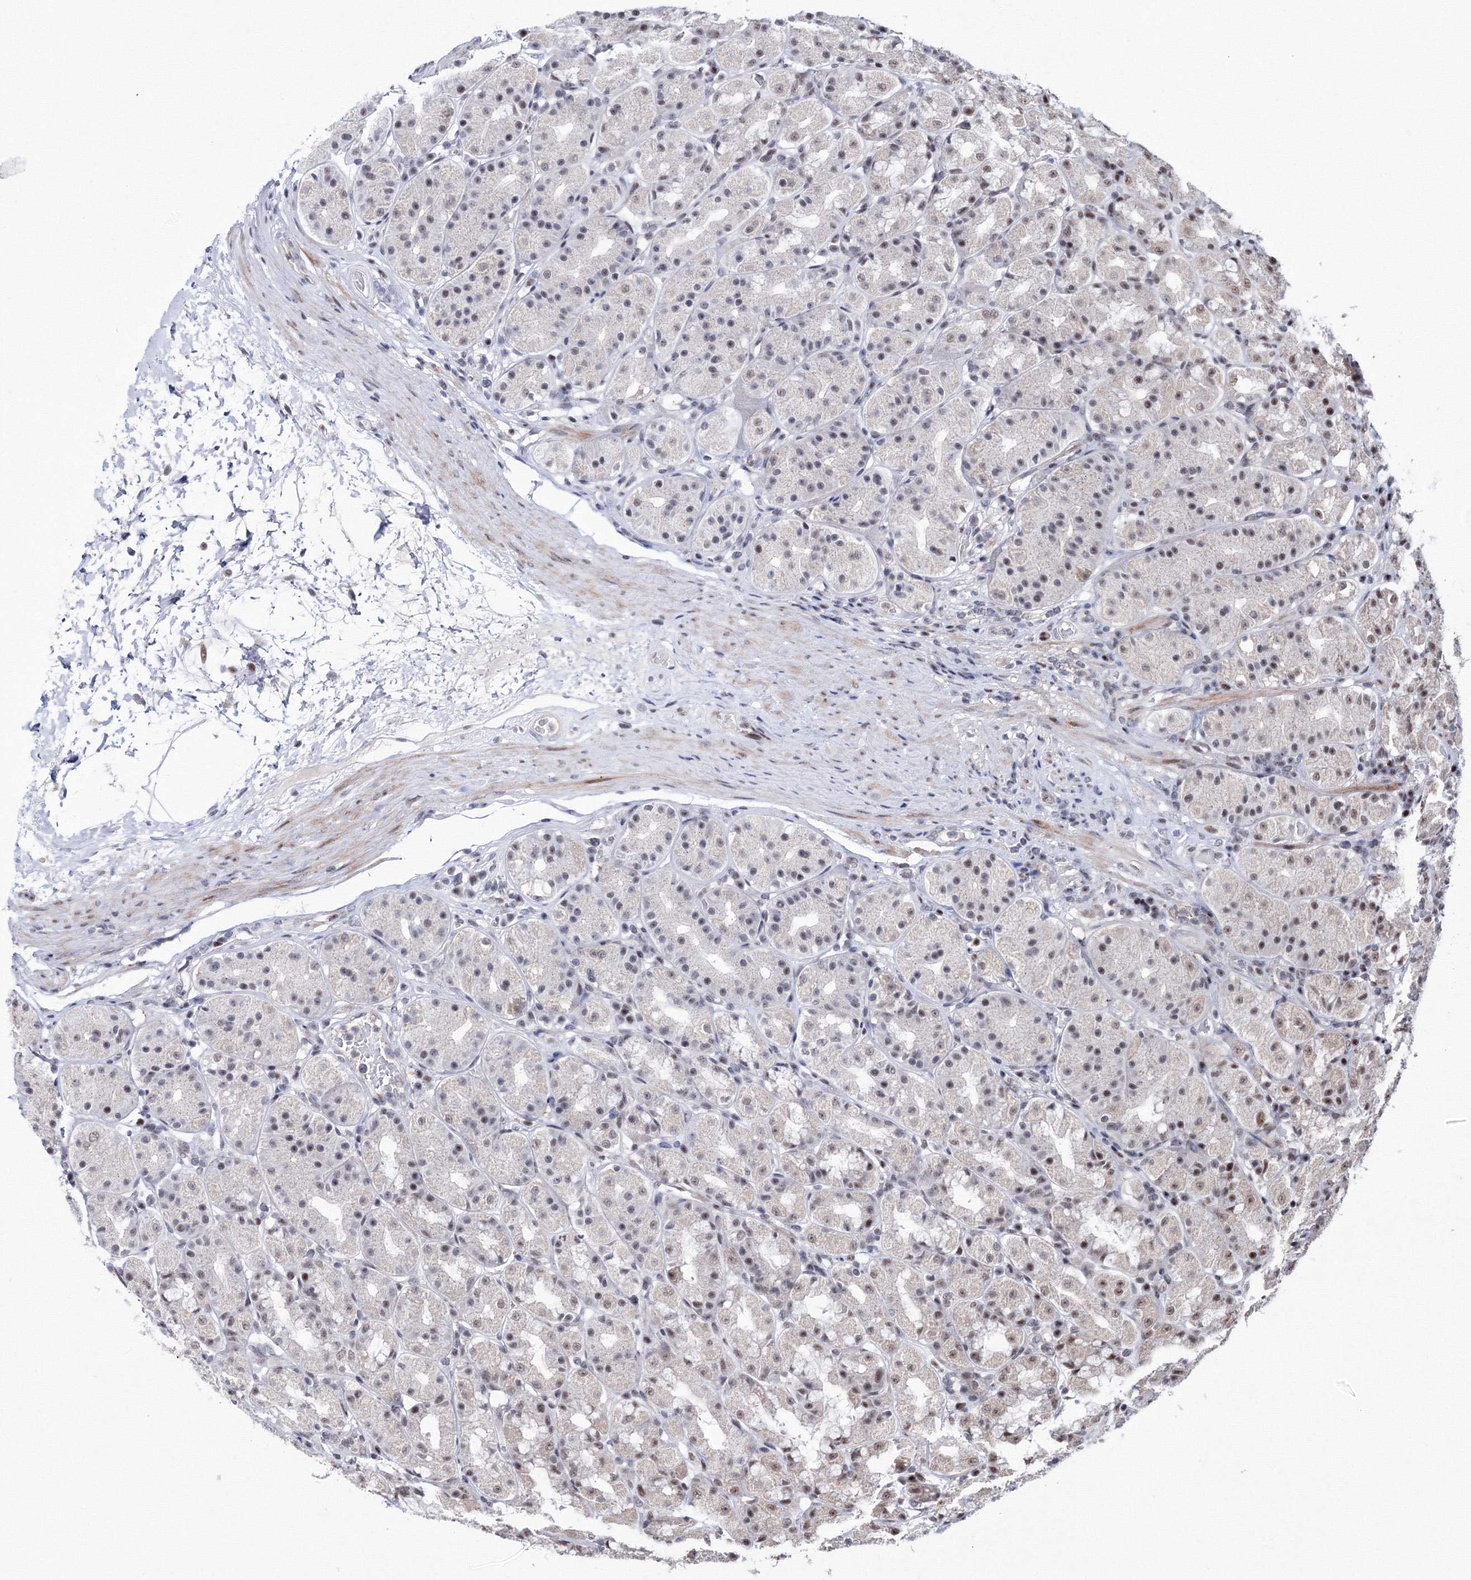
{"staining": {"intensity": "moderate", "quantity": "<25%", "location": "nuclear"}, "tissue": "stomach", "cell_type": "Glandular cells", "image_type": "normal", "snomed": [{"axis": "morphology", "description": "Normal tissue, NOS"}, {"axis": "topography", "description": "Stomach, lower"}], "caption": "Immunohistochemistry of benign stomach shows low levels of moderate nuclear positivity in approximately <25% of glandular cells.", "gene": "TATDN2", "patient": {"sex": "female", "age": 56}}